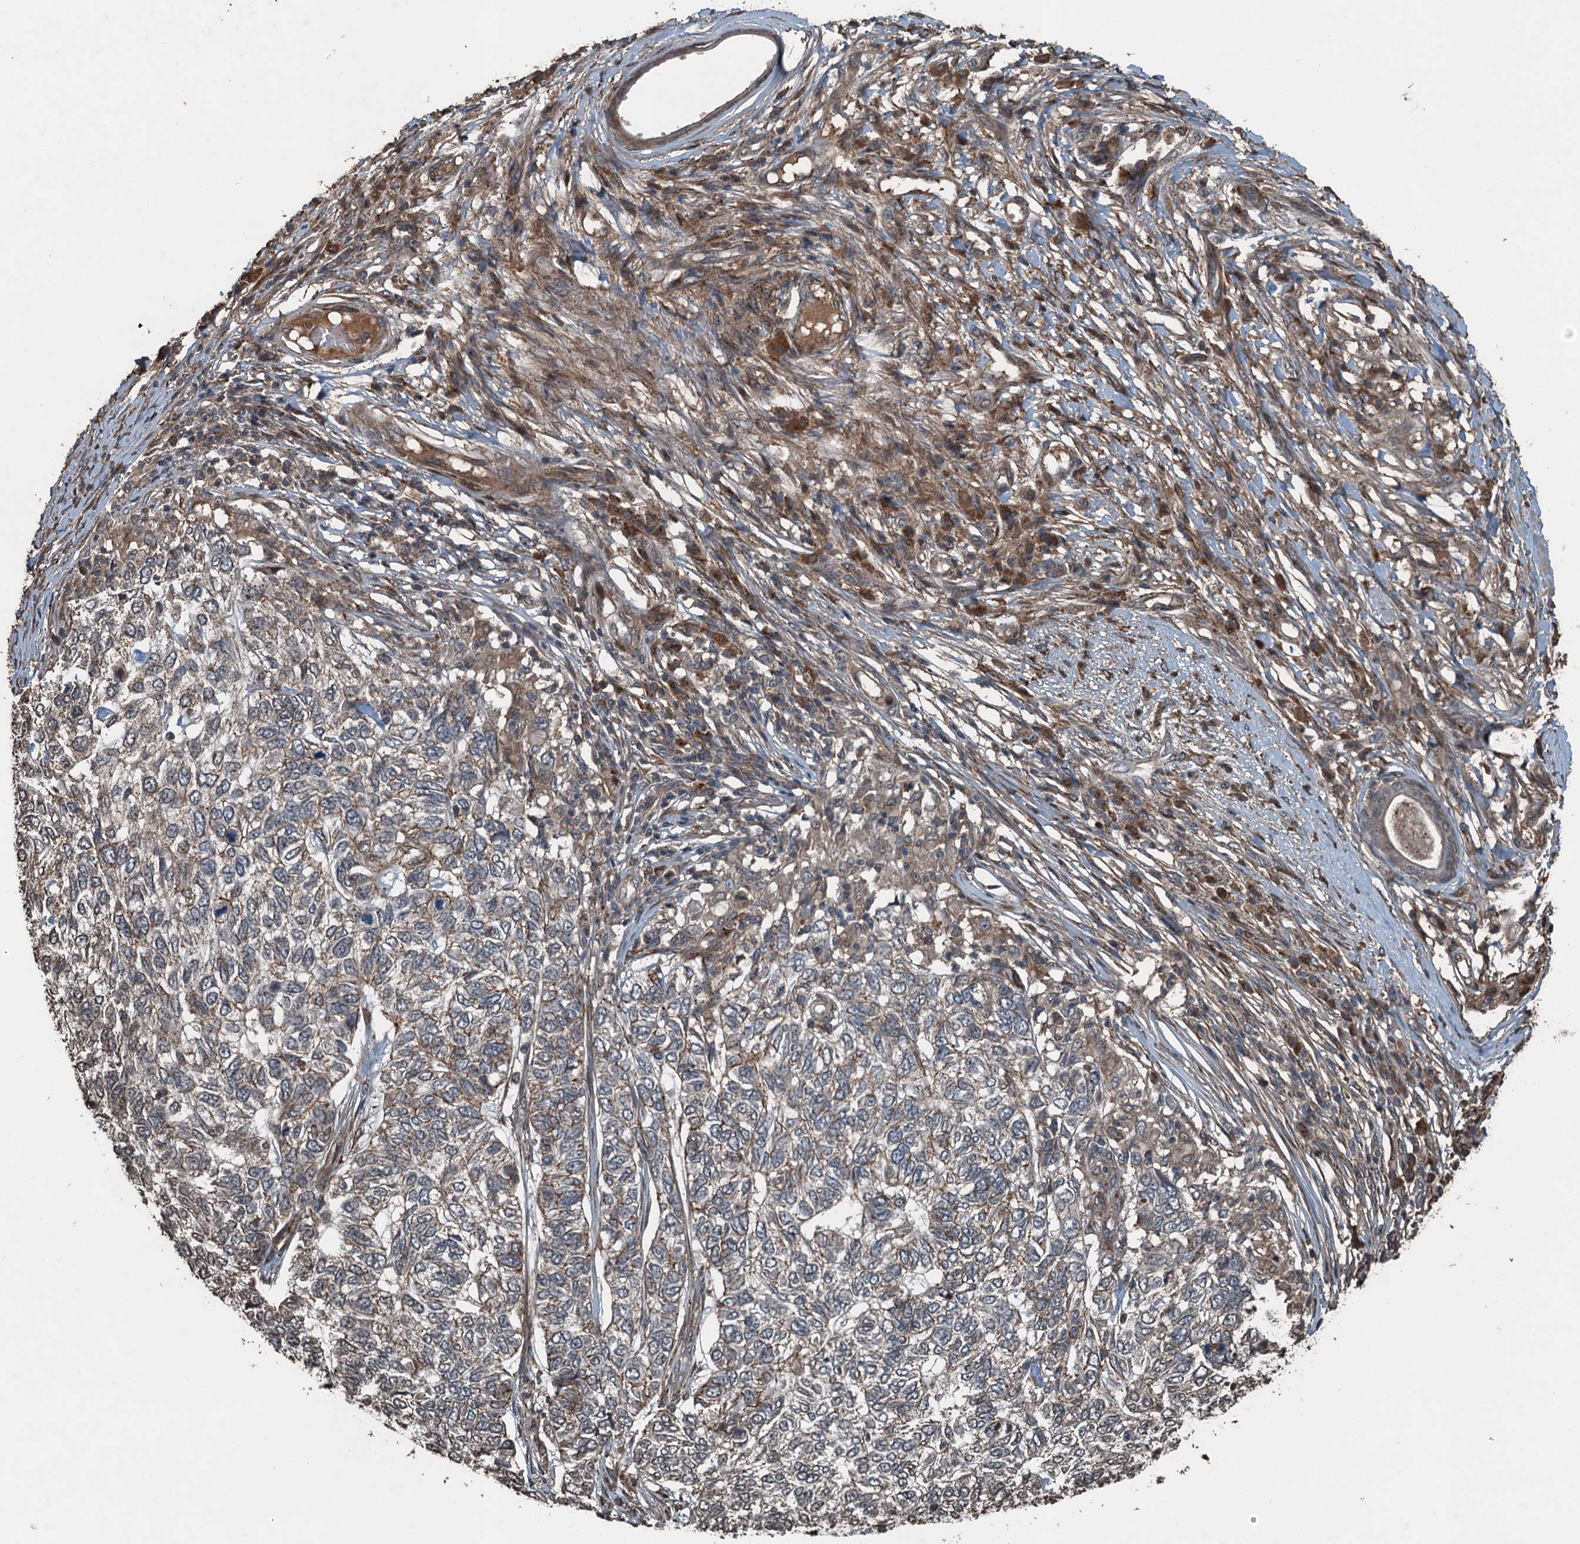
{"staining": {"intensity": "weak", "quantity": ">75%", "location": "cytoplasmic/membranous"}, "tissue": "skin cancer", "cell_type": "Tumor cells", "image_type": "cancer", "snomed": [{"axis": "morphology", "description": "Basal cell carcinoma"}, {"axis": "topography", "description": "Skin"}], "caption": "A micrograph of basal cell carcinoma (skin) stained for a protein demonstrates weak cytoplasmic/membranous brown staining in tumor cells.", "gene": "TCTN1", "patient": {"sex": "female", "age": 65}}